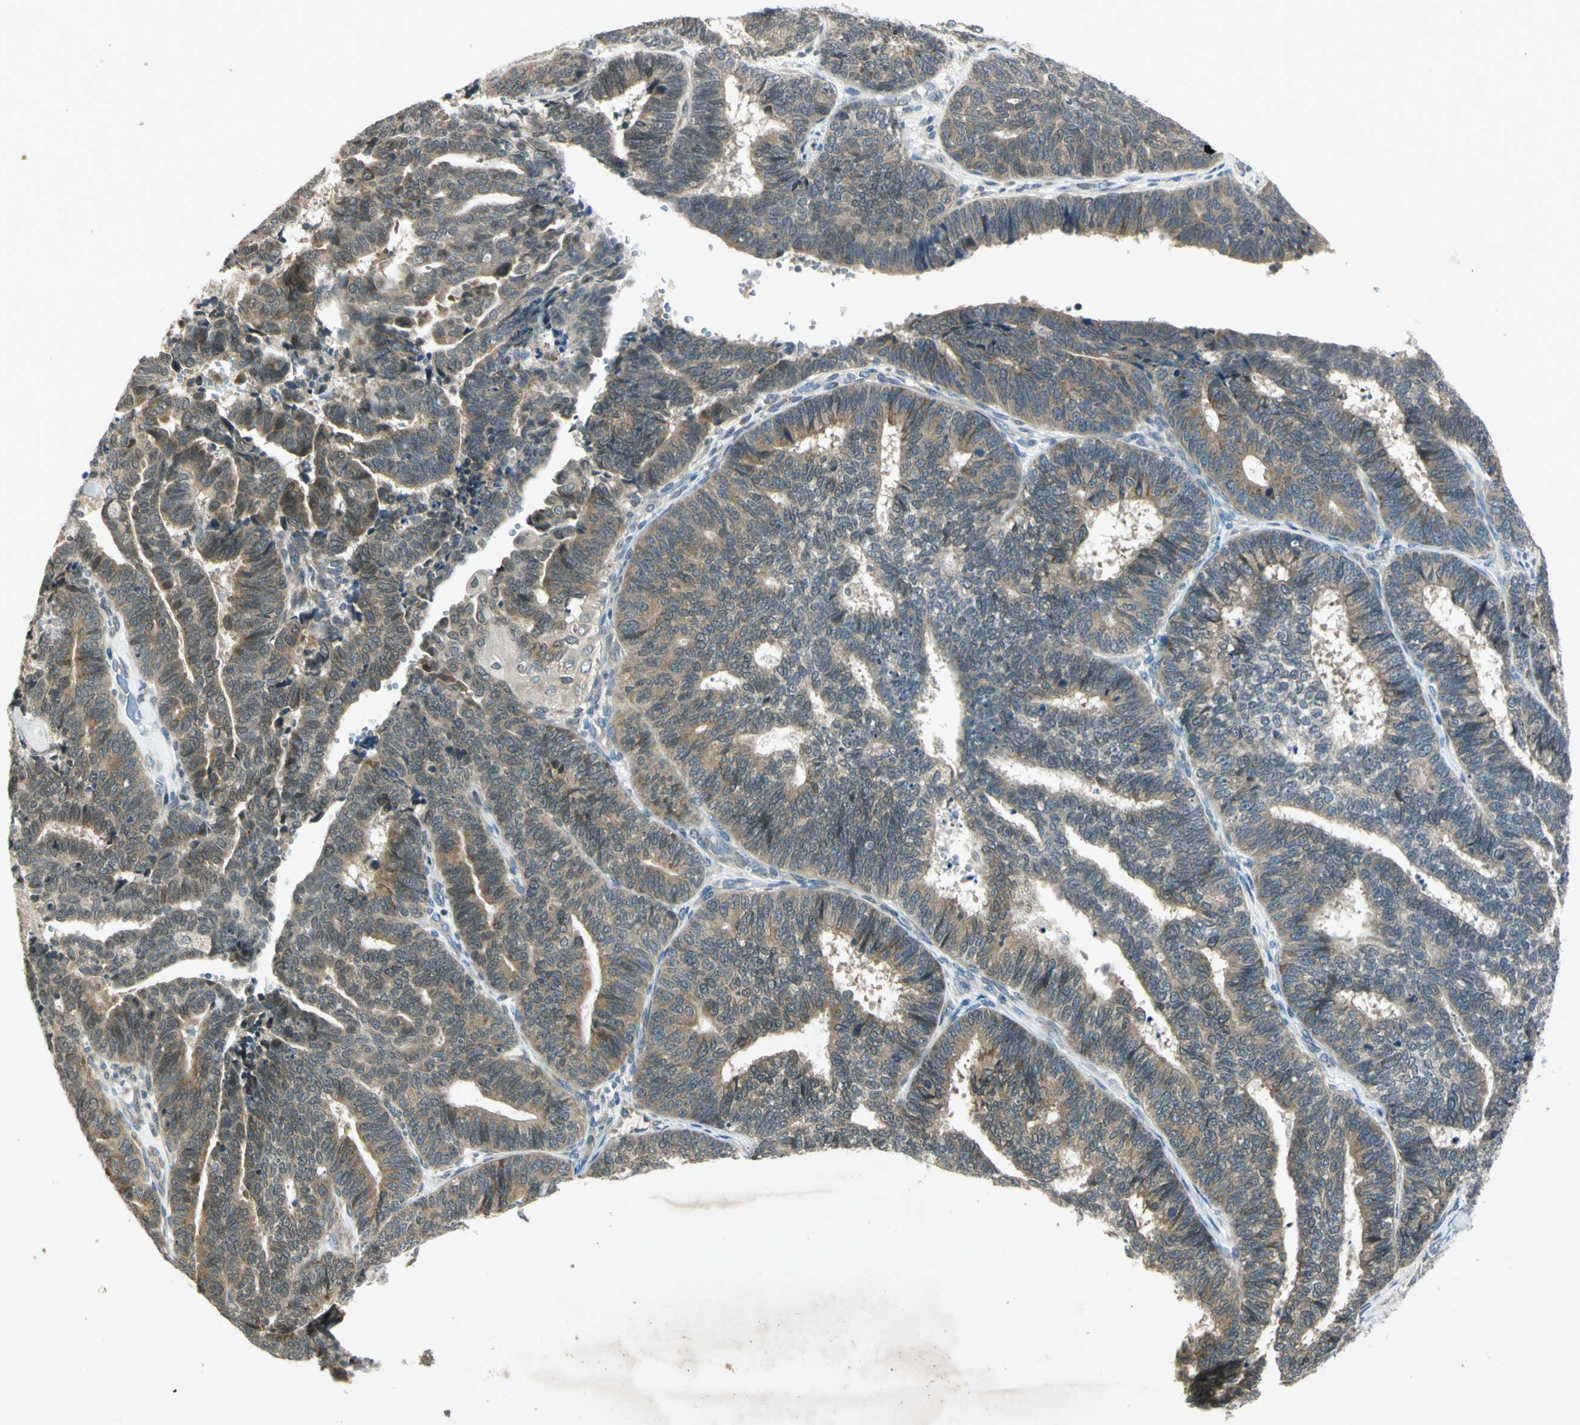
{"staining": {"intensity": "moderate", "quantity": "25%-75%", "location": "cytoplasmic/membranous"}, "tissue": "endometrial cancer", "cell_type": "Tumor cells", "image_type": "cancer", "snomed": [{"axis": "morphology", "description": "Adenocarcinoma, NOS"}, {"axis": "topography", "description": "Endometrium"}], "caption": "IHC histopathology image of neoplastic tissue: human endometrial cancer stained using immunohistochemistry displays medium levels of moderate protein expression localized specifically in the cytoplasmic/membranous of tumor cells, appearing as a cytoplasmic/membranous brown color.", "gene": "RPS6KB2", "patient": {"sex": "female", "age": 70}}